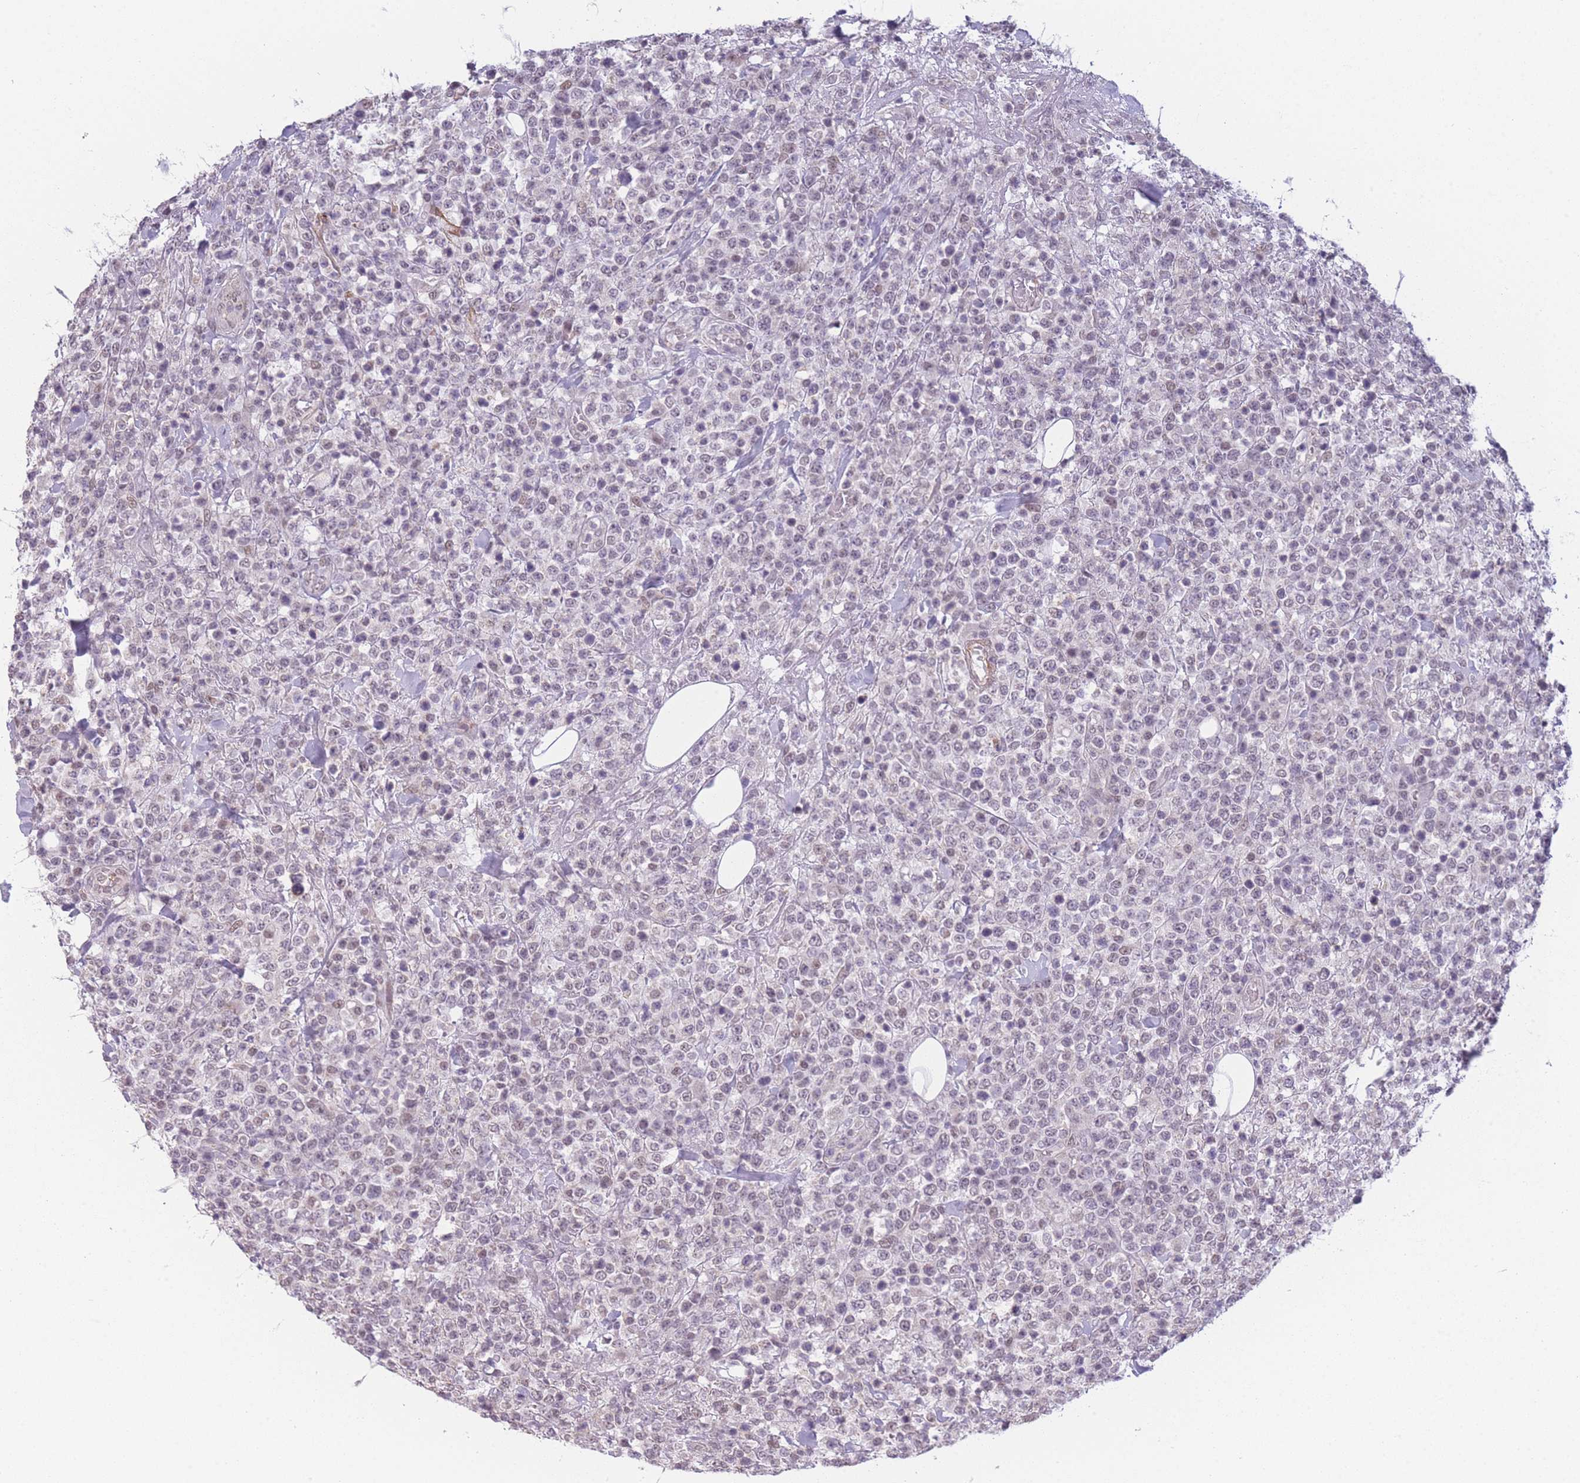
{"staining": {"intensity": "negative", "quantity": "none", "location": "none"}, "tissue": "lymphoma", "cell_type": "Tumor cells", "image_type": "cancer", "snomed": [{"axis": "morphology", "description": "Malignant lymphoma, non-Hodgkin's type, High grade"}, {"axis": "topography", "description": "Colon"}], "caption": "Immunohistochemical staining of lymphoma shows no significant positivity in tumor cells.", "gene": "SIN3B", "patient": {"sex": "female", "age": 53}}